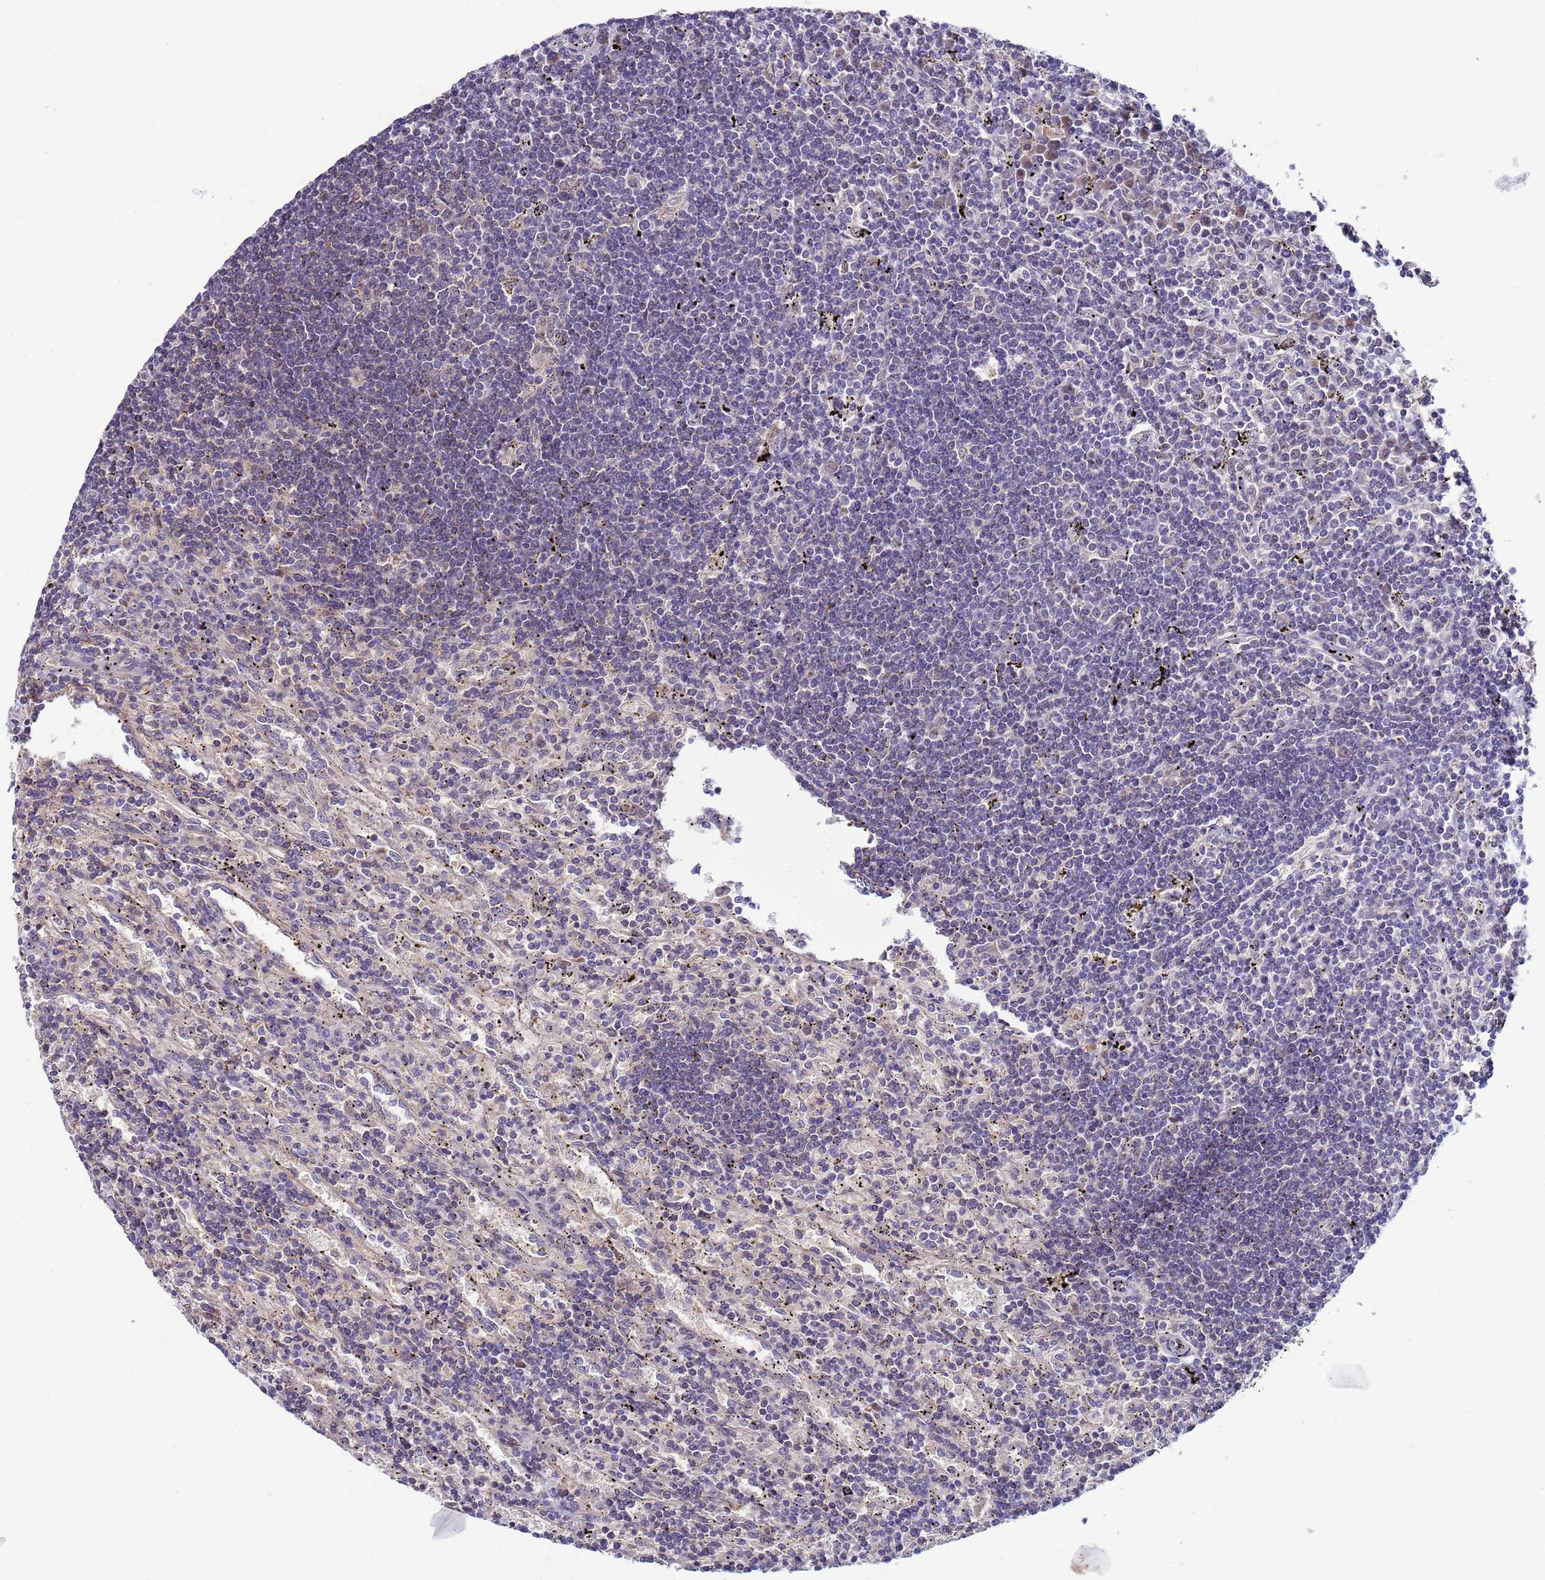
{"staining": {"intensity": "negative", "quantity": "none", "location": "none"}, "tissue": "lymphoma", "cell_type": "Tumor cells", "image_type": "cancer", "snomed": [{"axis": "morphology", "description": "Malignant lymphoma, non-Hodgkin's type, Low grade"}, {"axis": "topography", "description": "Spleen"}], "caption": "IHC of malignant lymphoma, non-Hodgkin's type (low-grade) exhibits no positivity in tumor cells.", "gene": "CLHC1", "patient": {"sex": "male", "age": 76}}